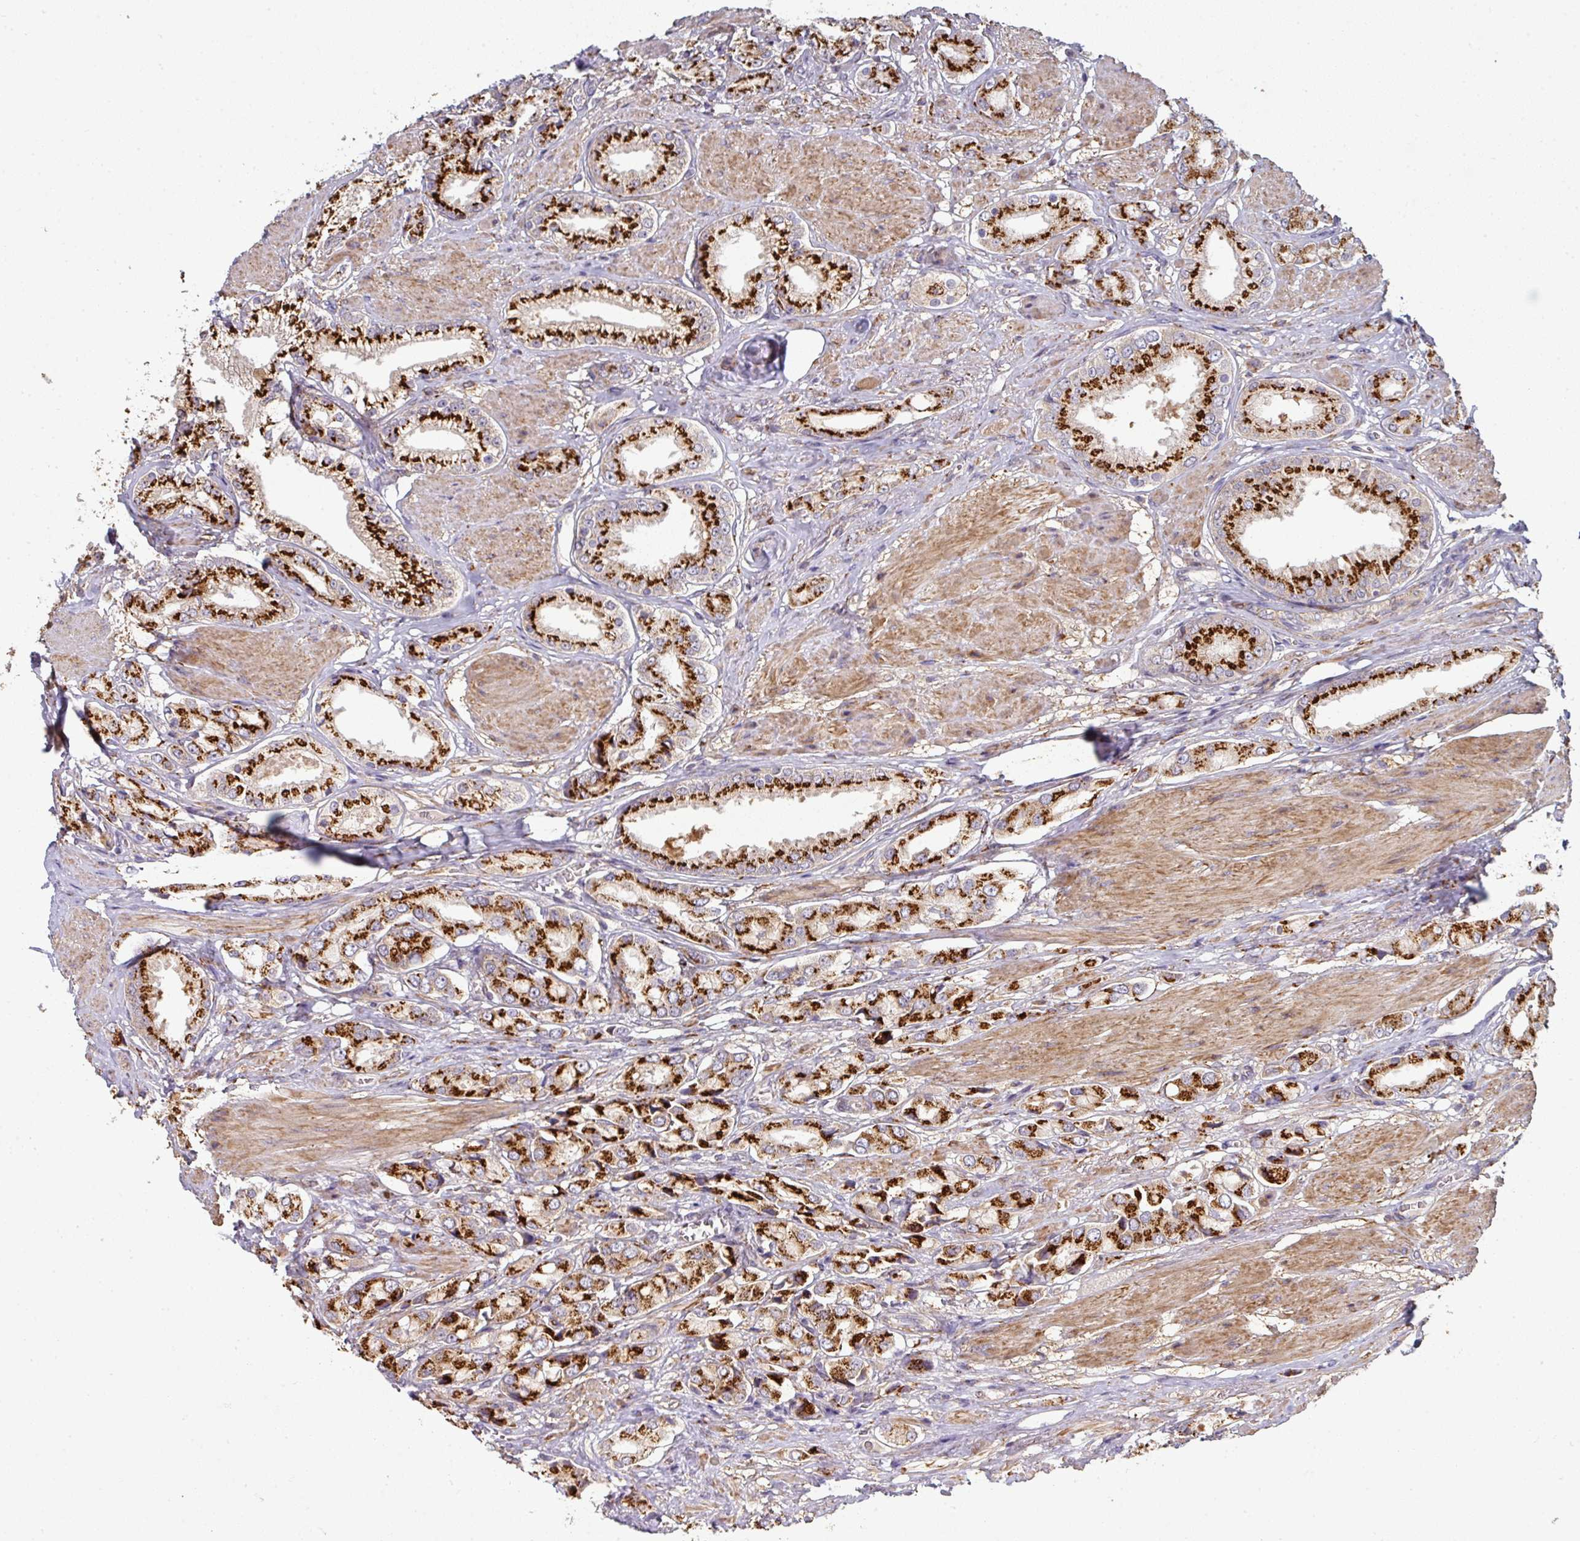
{"staining": {"intensity": "strong", "quantity": ">75%", "location": "cytoplasmic/membranous"}, "tissue": "prostate cancer", "cell_type": "Tumor cells", "image_type": "cancer", "snomed": [{"axis": "morphology", "description": "Adenocarcinoma, High grade"}, {"axis": "topography", "description": "Prostate and seminal vesicle, NOS"}], "caption": "IHC staining of prostate adenocarcinoma (high-grade), which reveals high levels of strong cytoplasmic/membranous staining in approximately >75% of tumor cells indicating strong cytoplasmic/membranous protein expression. The staining was performed using DAB (brown) for protein detection and nuclei were counterstained in hematoxylin (blue).", "gene": "ZNF268", "patient": {"sex": "male", "age": 64}}